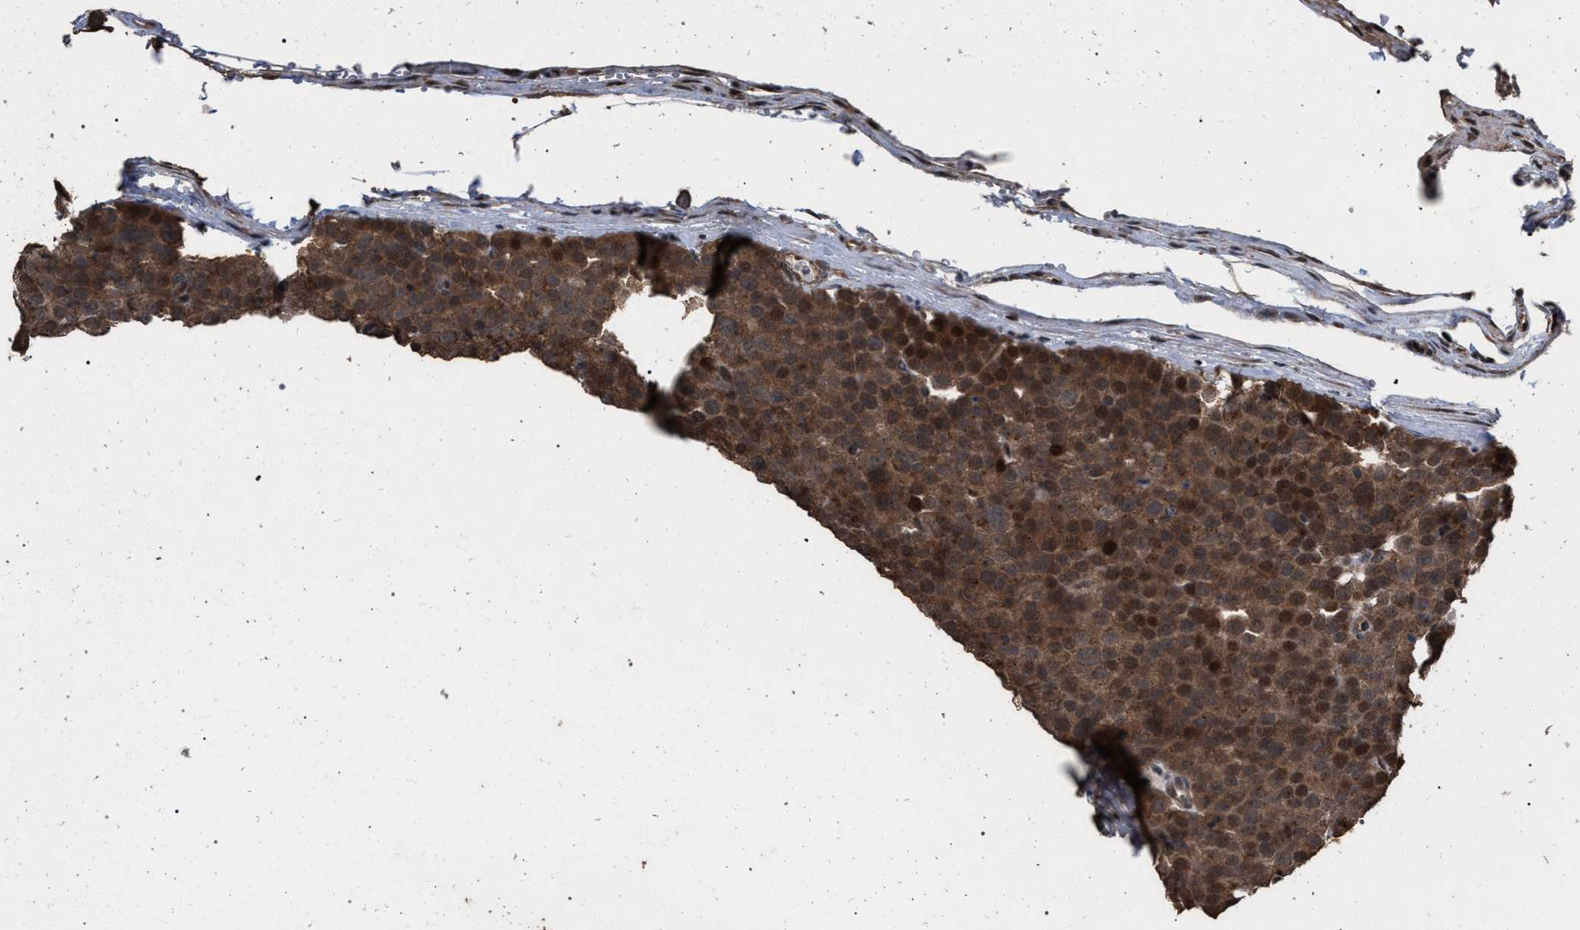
{"staining": {"intensity": "moderate", "quantity": ">75%", "location": "cytoplasmic/membranous"}, "tissue": "testis cancer", "cell_type": "Tumor cells", "image_type": "cancer", "snomed": [{"axis": "morphology", "description": "Seminoma, NOS"}, {"axis": "topography", "description": "Testis"}], "caption": "Seminoma (testis) tissue displays moderate cytoplasmic/membranous staining in about >75% of tumor cells, visualized by immunohistochemistry.", "gene": "NAA35", "patient": {"sex": "male", "age": 71}}